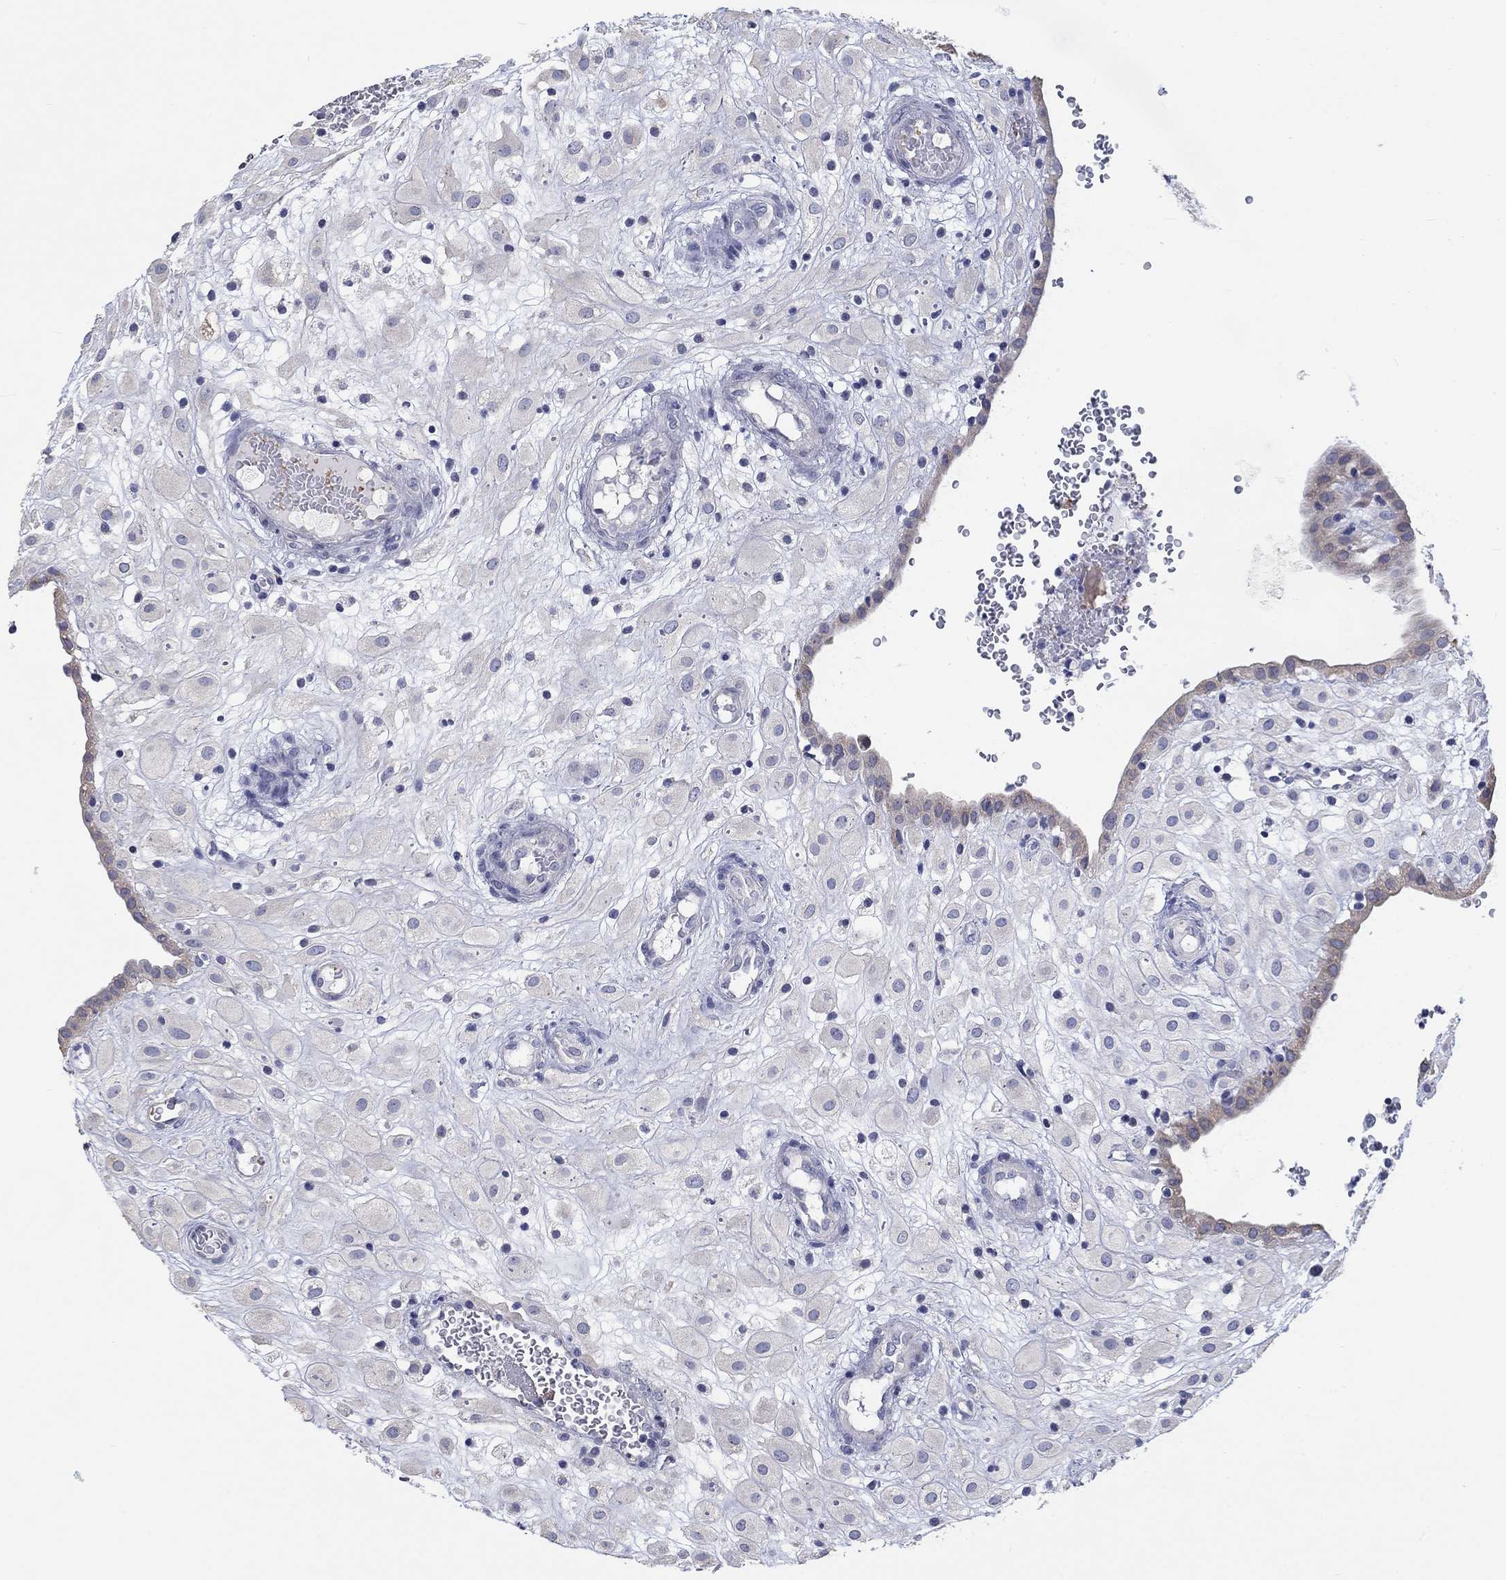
{"staining": {"intensity": "negative", "quantity": "none", "location": "none"}, "tissue": "placenta", "cell_type": "Decidual cells", "image_type": "normal", "snomed": [{"axis": "morphology", "description": "Normal tissue, NOS"}, {"axis": "topography", "description": "Placenta"}], "caption": "A high-resolution photomicrograph shows immunohistochemistry (IHC) staining of benign placenta, which reveals no significant positivity in decidual cells. (DAB (3,3'-diaminobenzidine) immunohistochemistry, high magnification).", "gene": "LRRC4C", "patient": {"sex": "female", "age": 24}}